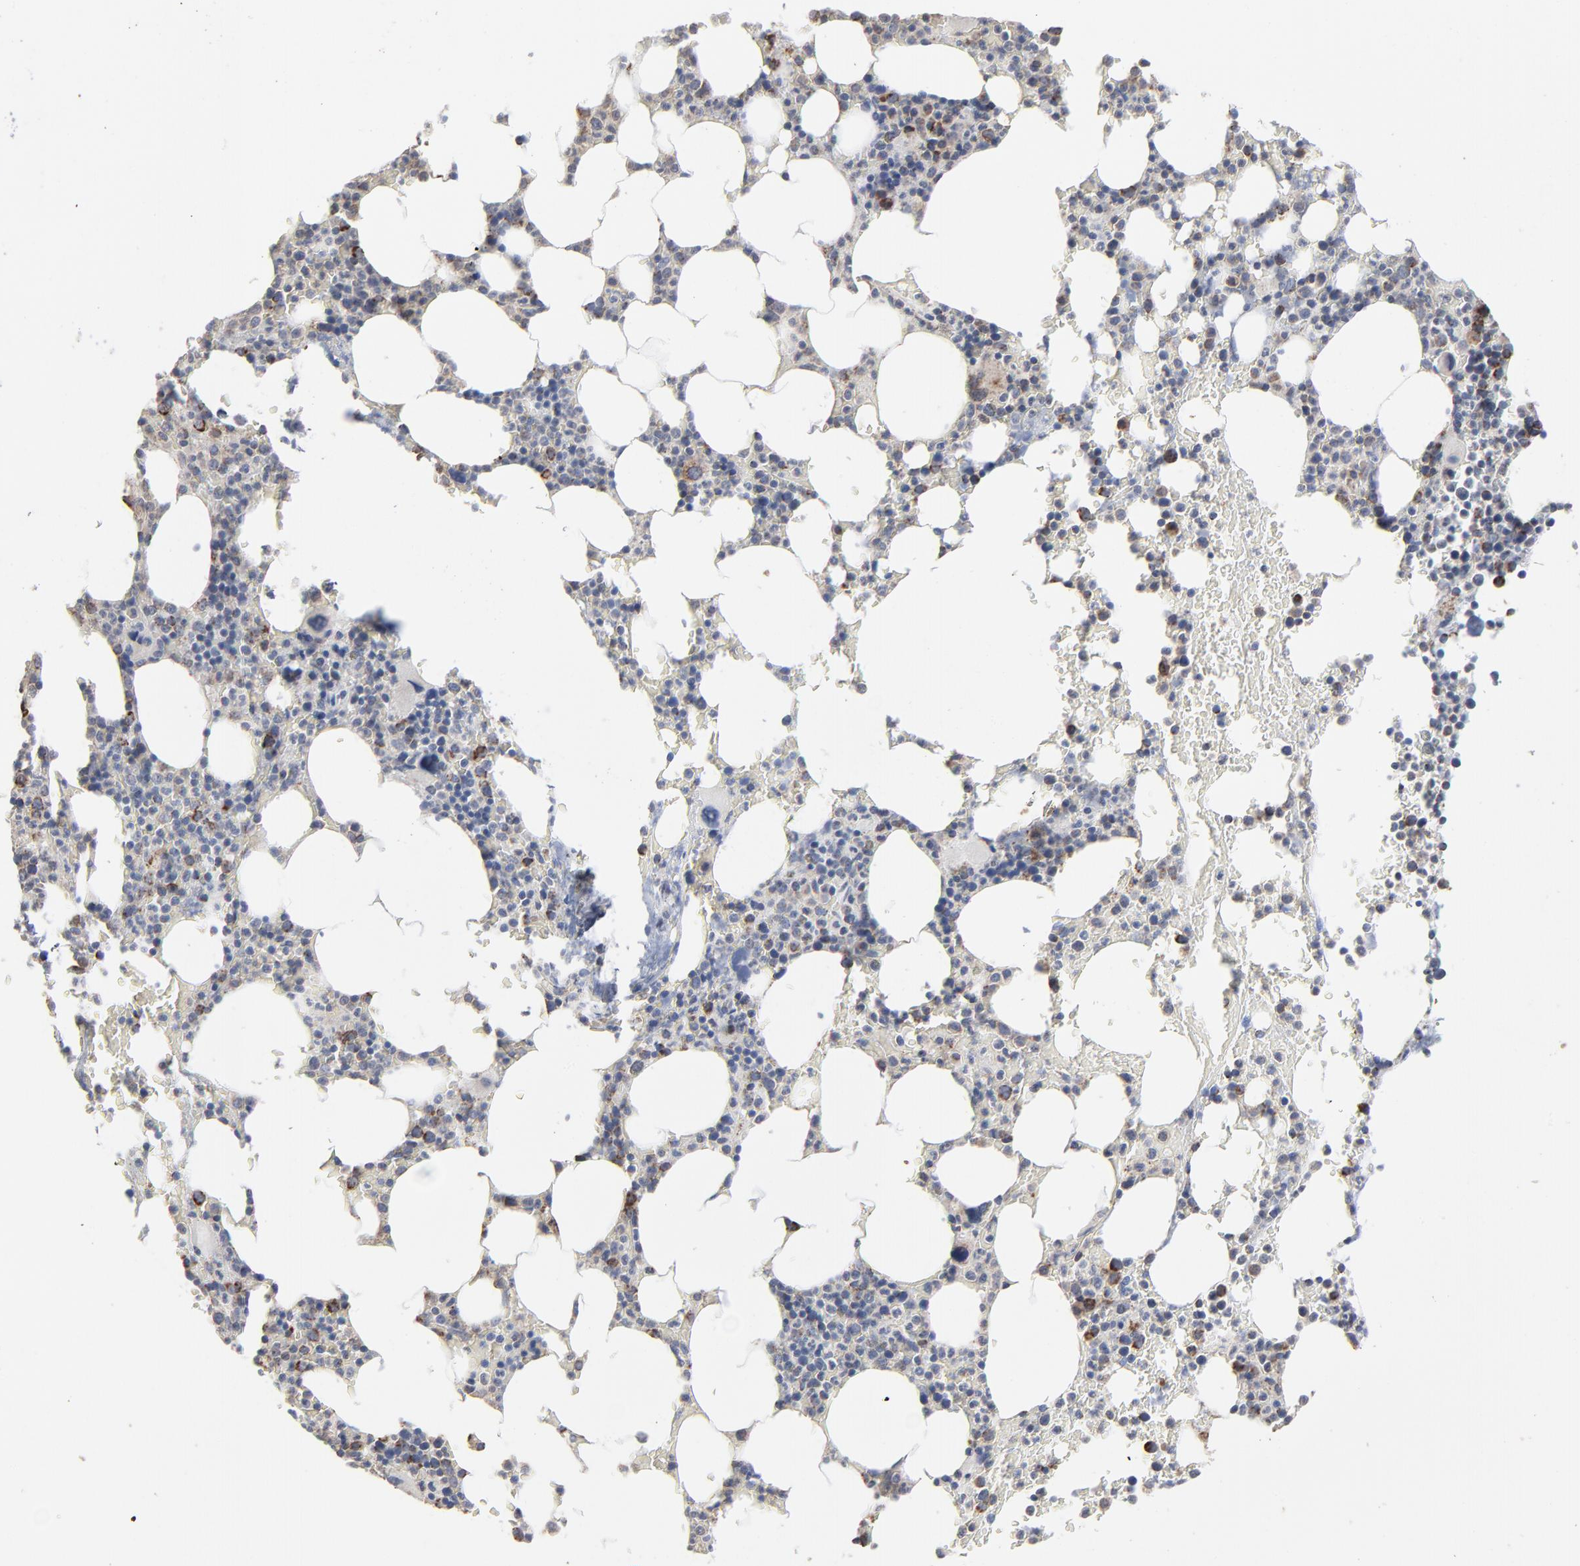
{"staining": {"intensity": "moderate", "quantity": "<25%", "location": "cytoplasmic/membranous"}, "tissue": "bone marrow", "cell_type": "Hematopoietic cells", "image_type": "normal", "snomed": [{"axis": "morphology", "description": "Normal tissue, NOS"}, {"axis": "topography", "description": "Bone marrow"}], "caption": "A histopathology image showing moderate cytoplasmic/membranous expression in about <25% of hematopoietic cells in unremarkable bone marrow, as visualized by brown immunohistochemical staining.", "gene": "UQCRC1", "patient": {"sex": "female", "age": 66}}